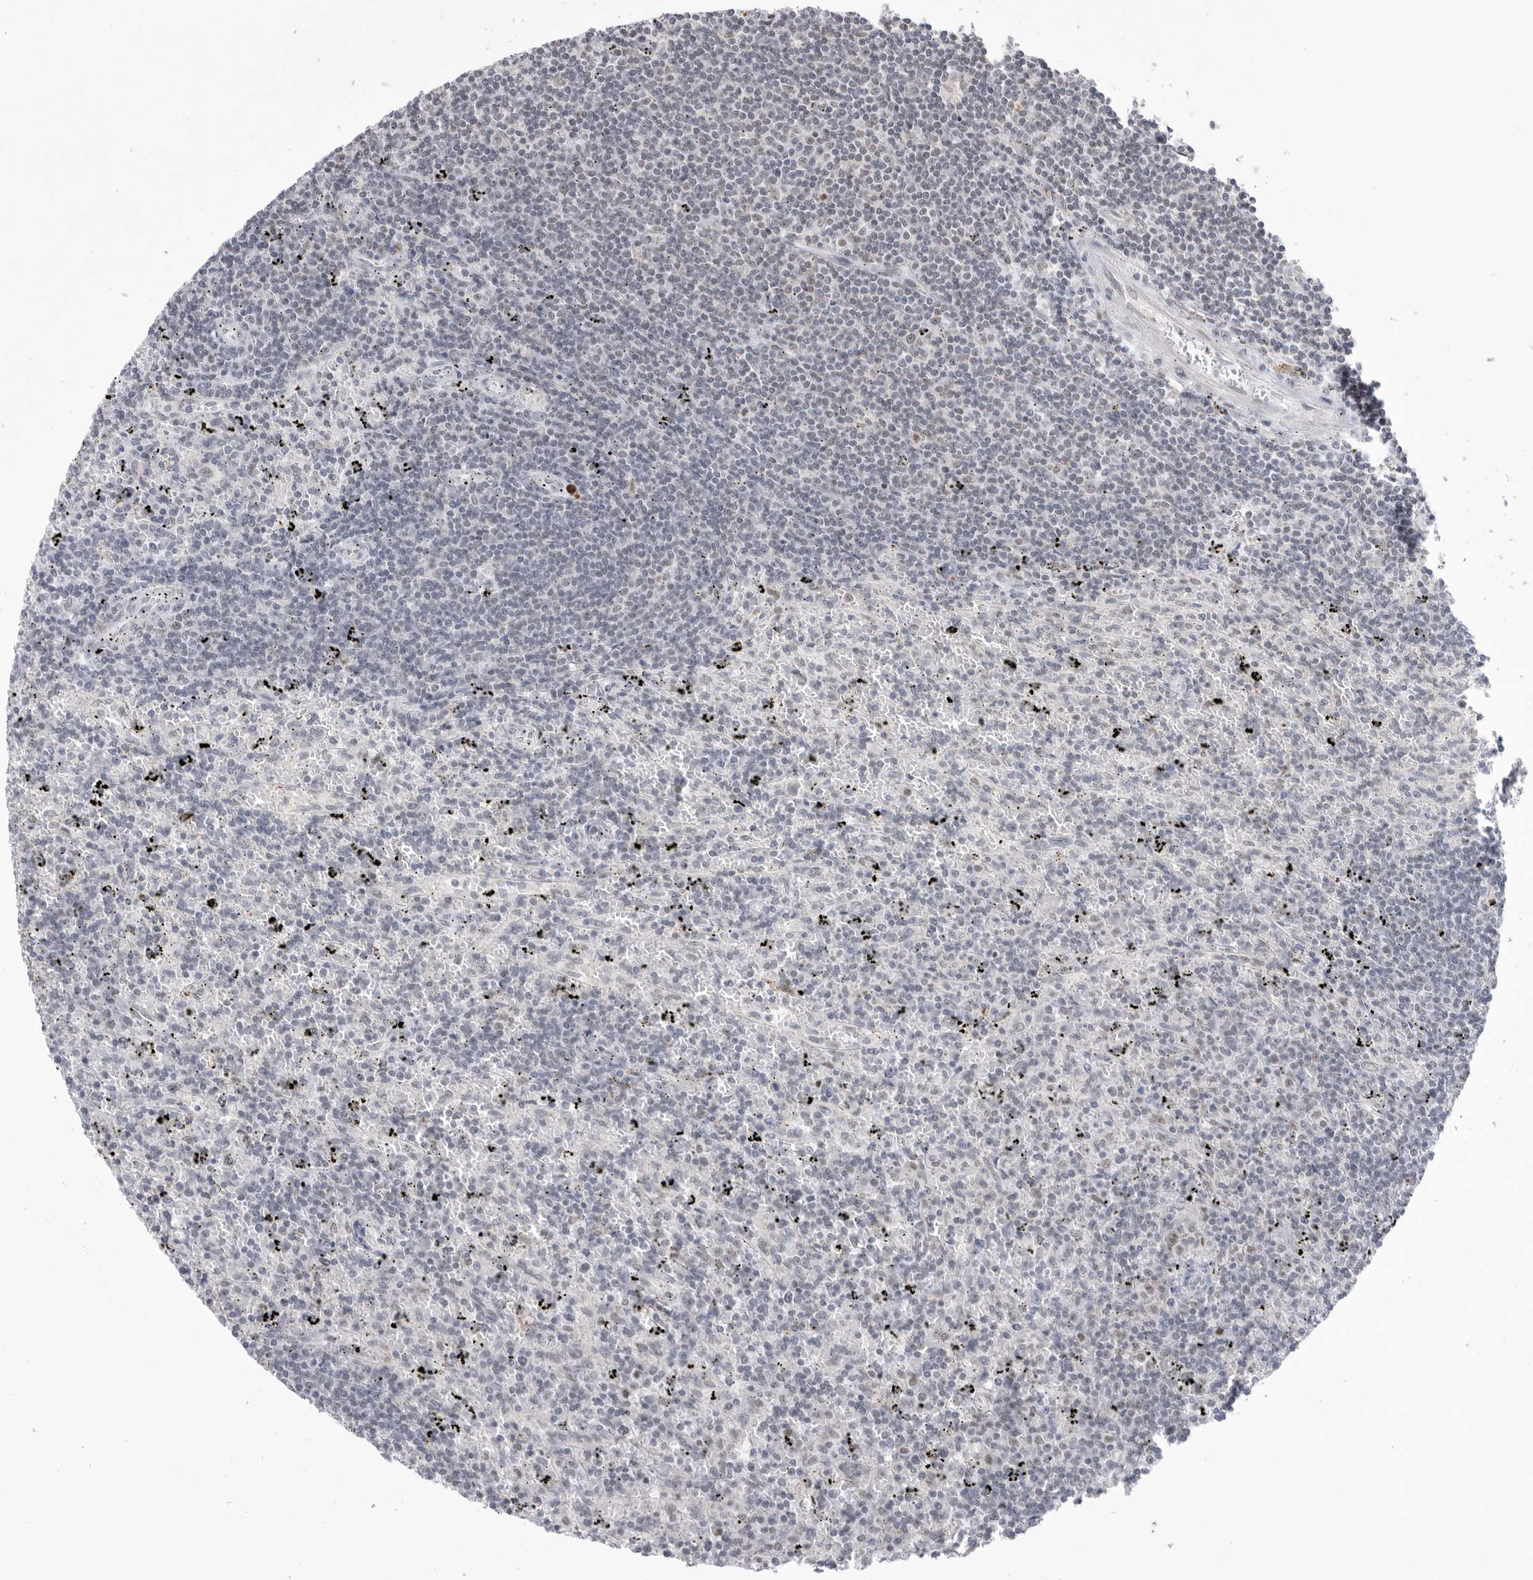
{"staining": {"intensity": "negative", "quantity": "none", "location": "none"}, "tissue": "lymphoma", "cell_type": "Tumor cells", "image_type": "cancer", "snomed": [{"axis": "morphology", "description": "Malignant lymphoma, non-Hodgkin's type, Low grade"}, {"axis": "topography", "description": "Spleen"}], "caption": "Immunohistochemistry of human lymphoma reveals no positivity in tumor cells. (DAB immunohistochemistry (IHC) visualized using brightfield microscopy, high magnification).", "gene": "BCLAF3", "patient": {"sex": "male", "age": 76}}